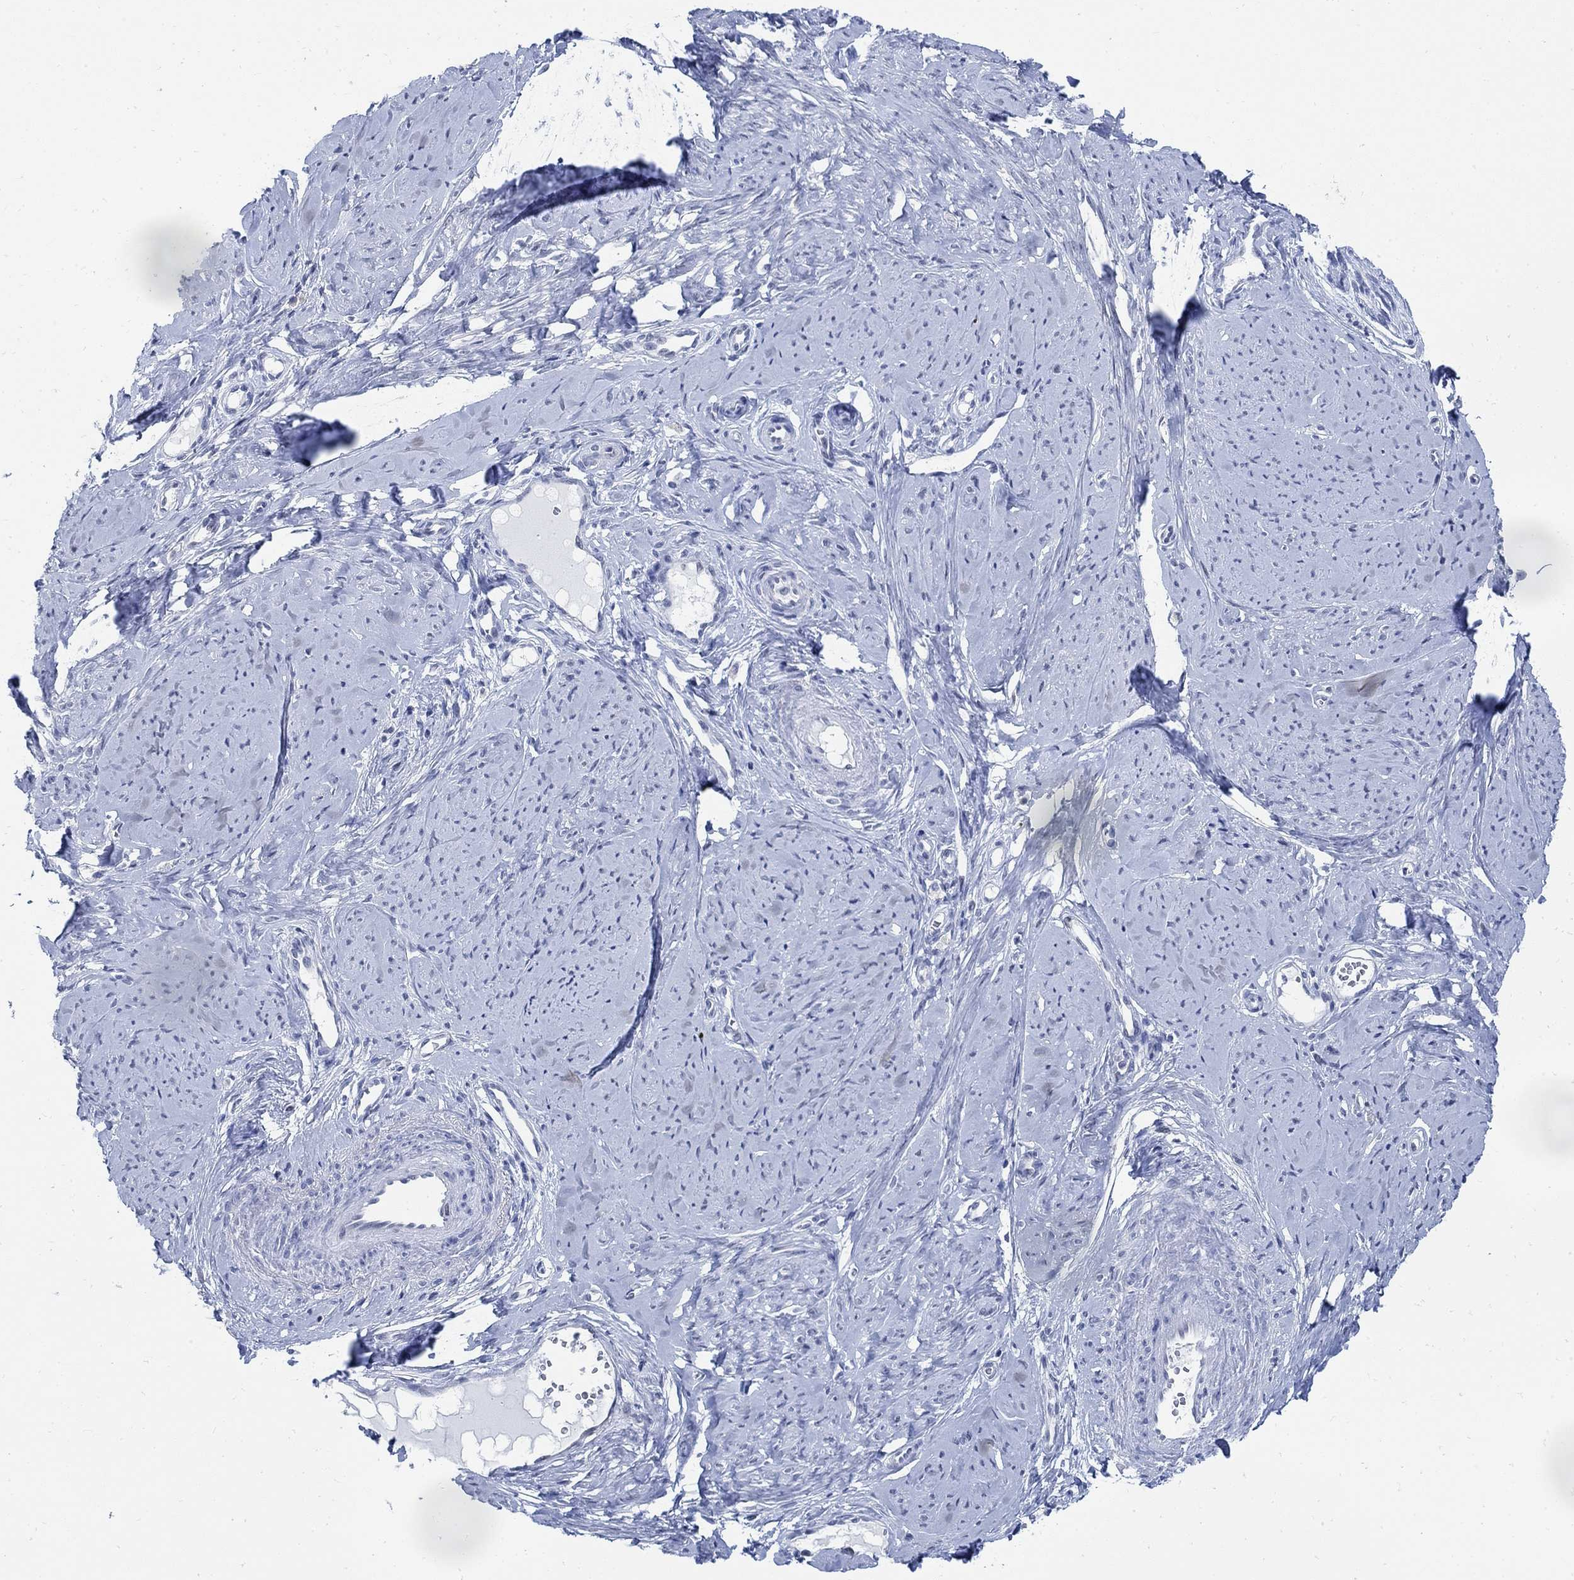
{"staining": {"intensity": "negative", "quantity": "none", "location": "none"}, "tissue": "smooth muscle", "cell_type": "Smooth muscle cells", "image_type": "normal", "snomed": [{"axis": "morphology", "description": "Normal tissue, NOS"}, {"axis": "topography", "description": "Smooth muscle"}], "caption": "DAB immunohistochemical staining of benign human smooth muscle reveals no significant positivity in smooth muscle cells. Brightfield microscopy of immunohistochemistry (IHC) stained with DAB (3,3'-diaminobenzidine) (brown) and hematoxylin (blue), captured at high magnification.", "gene": "DLK1", "patient": {"sex": "female", "age": 48}}